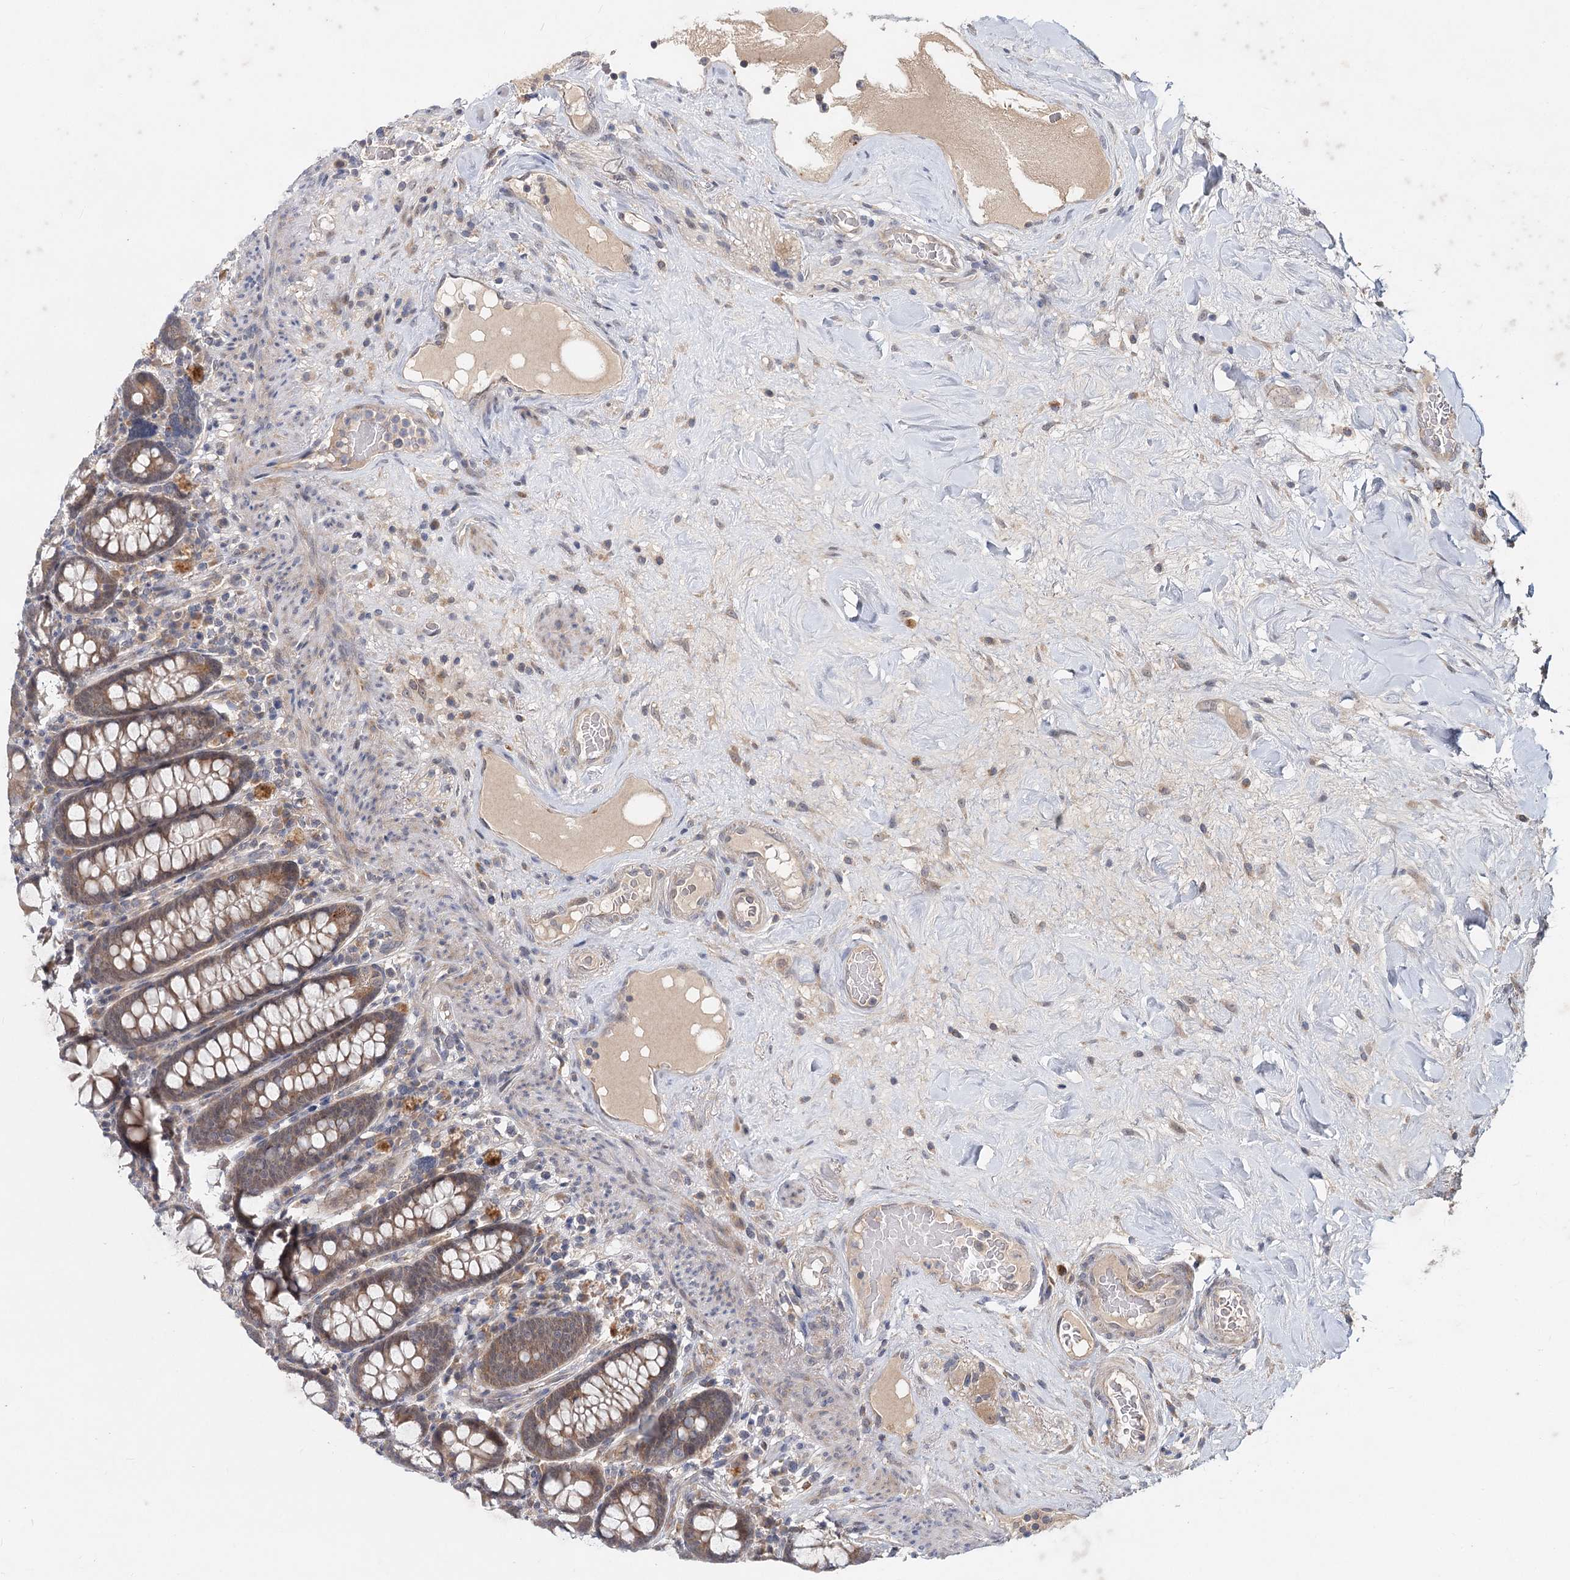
{"staining": {"intensity": "weak", "quantity": "25%-75%", "location": "cytoplasmic/membranous"}, "tissue": "colon", "cell_type": "Endothelial cells", "image_type": "normal", "snomed": [{"axis": "morphology", "description": "Normal tissue, NOS"}, {"axis": "topography", "description": "Colon"}], "caption": "Normal colon was stained to show a protein in brown. There is low levels of weak cytoplasmic/membranous positivity in approximately 25%-75% of endothelial cells. The staining was performed using DAB, with brown indicating positive protein expression. Nuclei are stained blue with hematoxylin.", "gene": "AP3B1", "patient": {"sex": "female", "age": 79}}